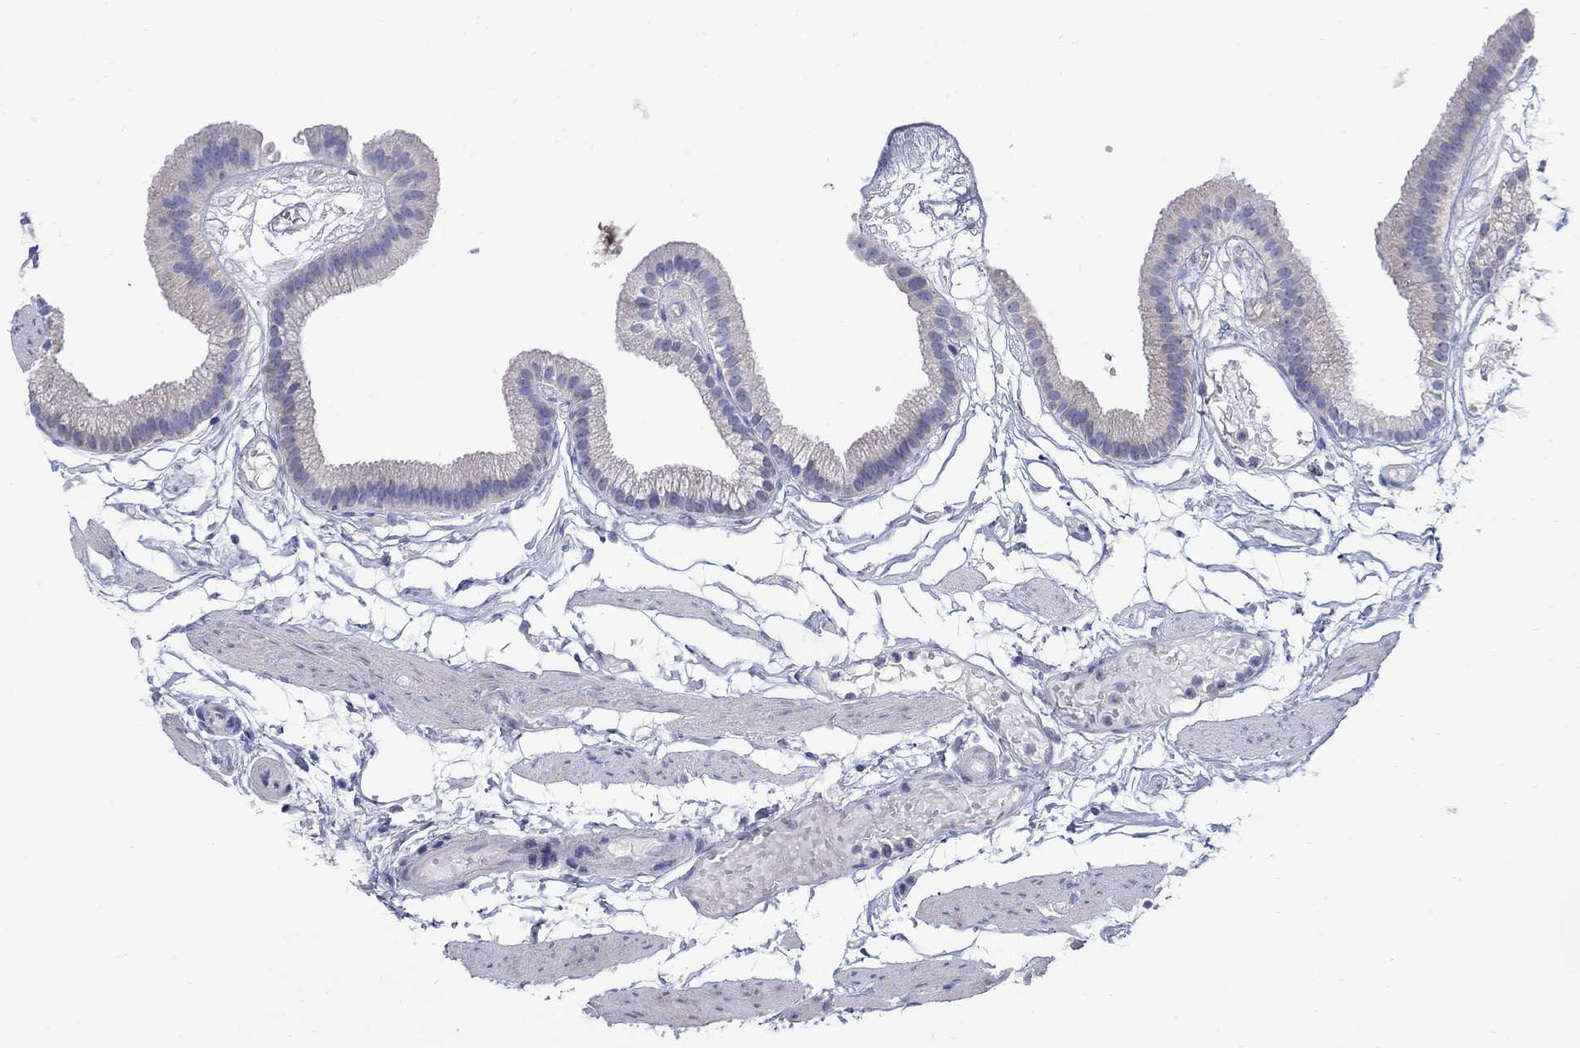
{"staining": {"intensity": "negative", "quantity": "none", "location": "none"}, "tissue": "gallbladder", "cell_type": "Glandular cells", "image_type": "normal", "snomed": [{"axis": "morphology", "description": "Normal tissue, NOS"}, {"axis": "topography", "description": "Gallbladder"}], "caption": "Human gallbladder stained for a protein using immunohistochemistry reveals no staining in glandular cells.", "gene": "REEP2", "patient": {"sex": "female", "age": 45}}